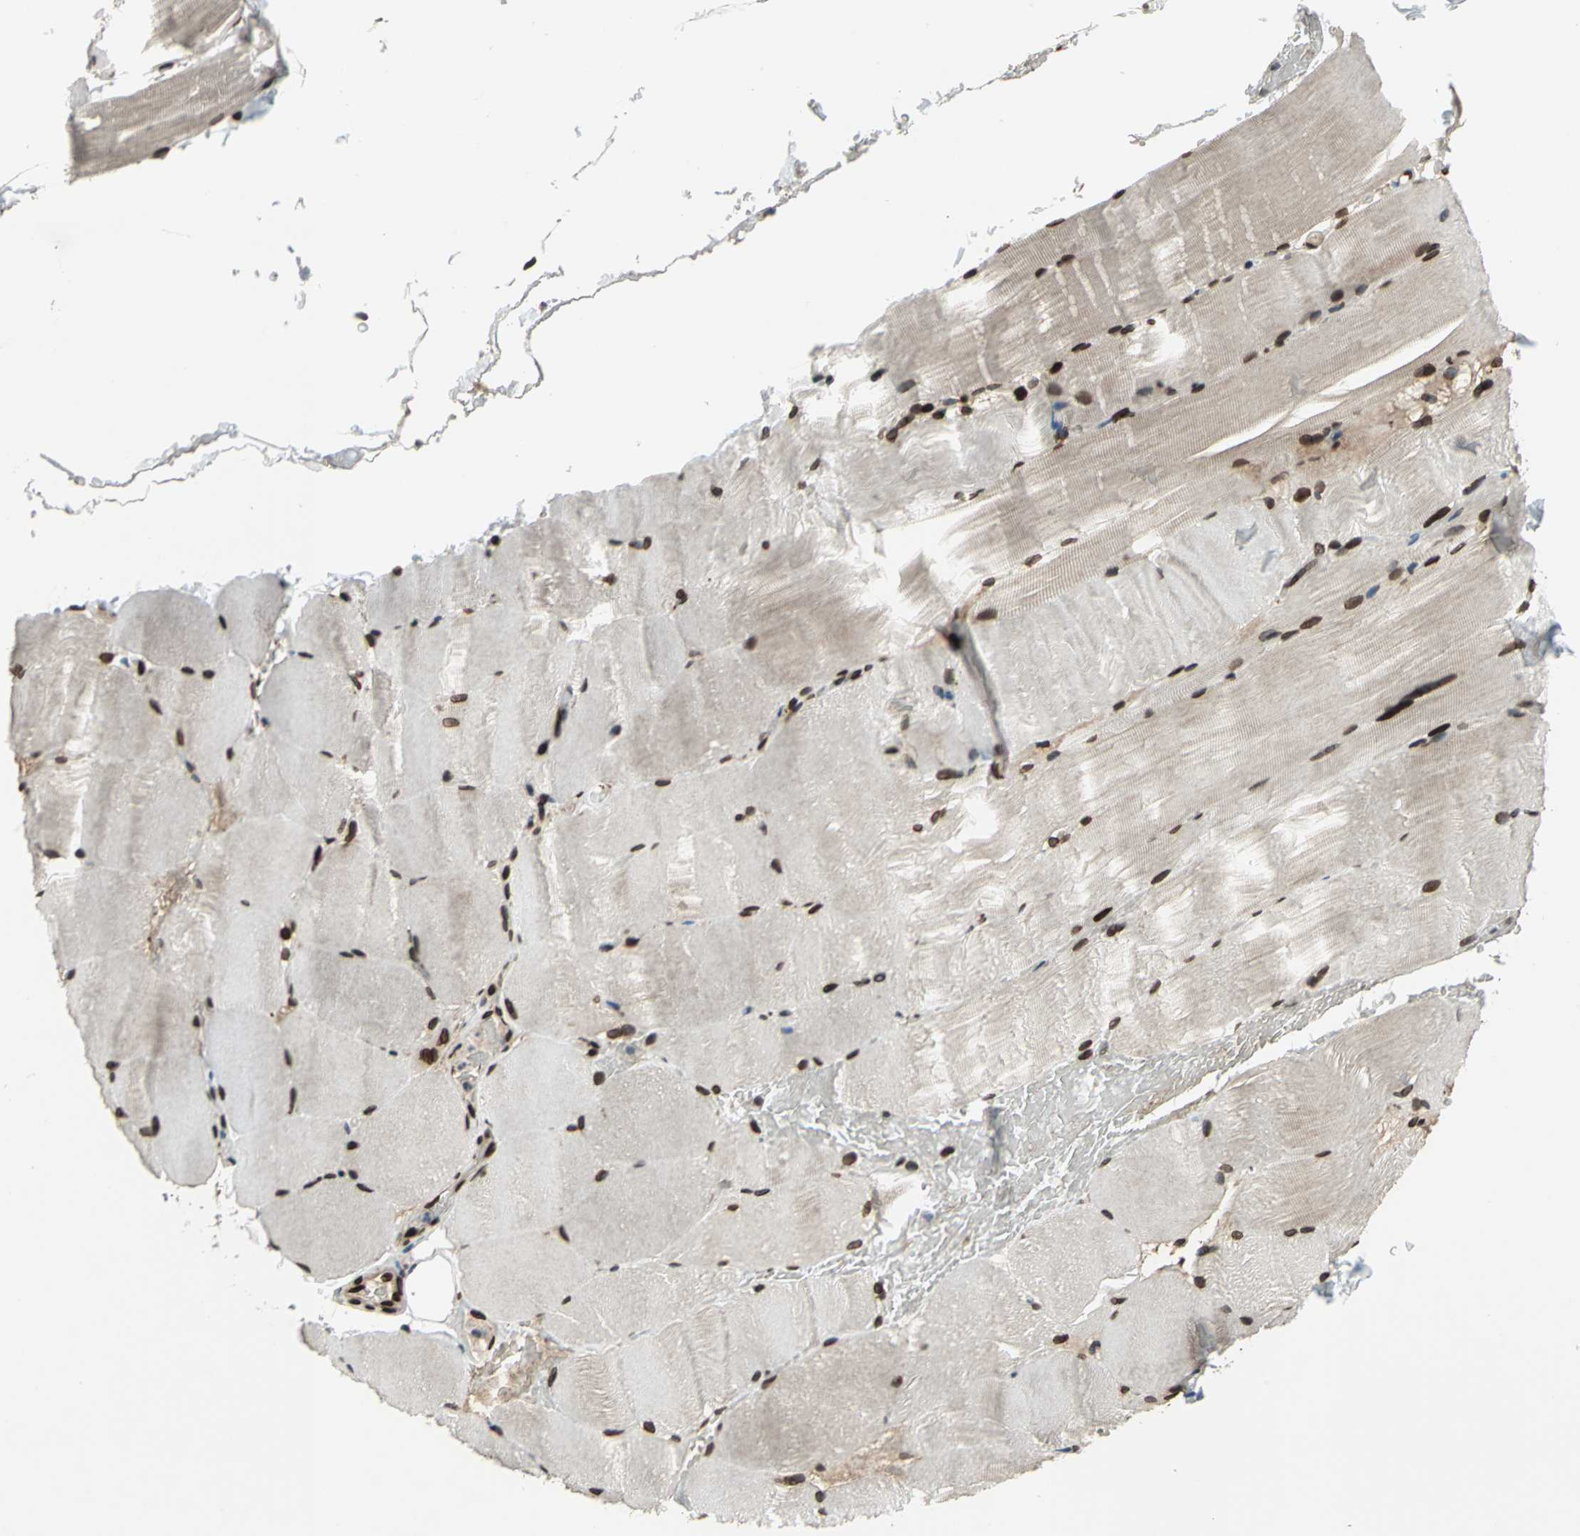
{"staining": {"intensity": "strong", "quantity": ">75%", "location": "cytoplasmic/membranous,nuclear"}, "tissue": "skeletal muscle", "cell_type": "Myocytes", "image_type": "normal", "snomed": [{"axis": "morphology", "description": "Normal tissue, NOS"}, {"axis": "topography", "description": "Skeletal muscle"}, {"axis": "topography", "description": "Parathyroid gland"}], "caption": "An immunohistochemistry photomicrograph of unremarkable tissue is shown. Protein staining in brown labels strong cytoplasmic/membranous,nuclear positivity in skeletal muscle within myocytes.", "gene": "ISY1", "patient": {"sex": "female", "age": 37}}